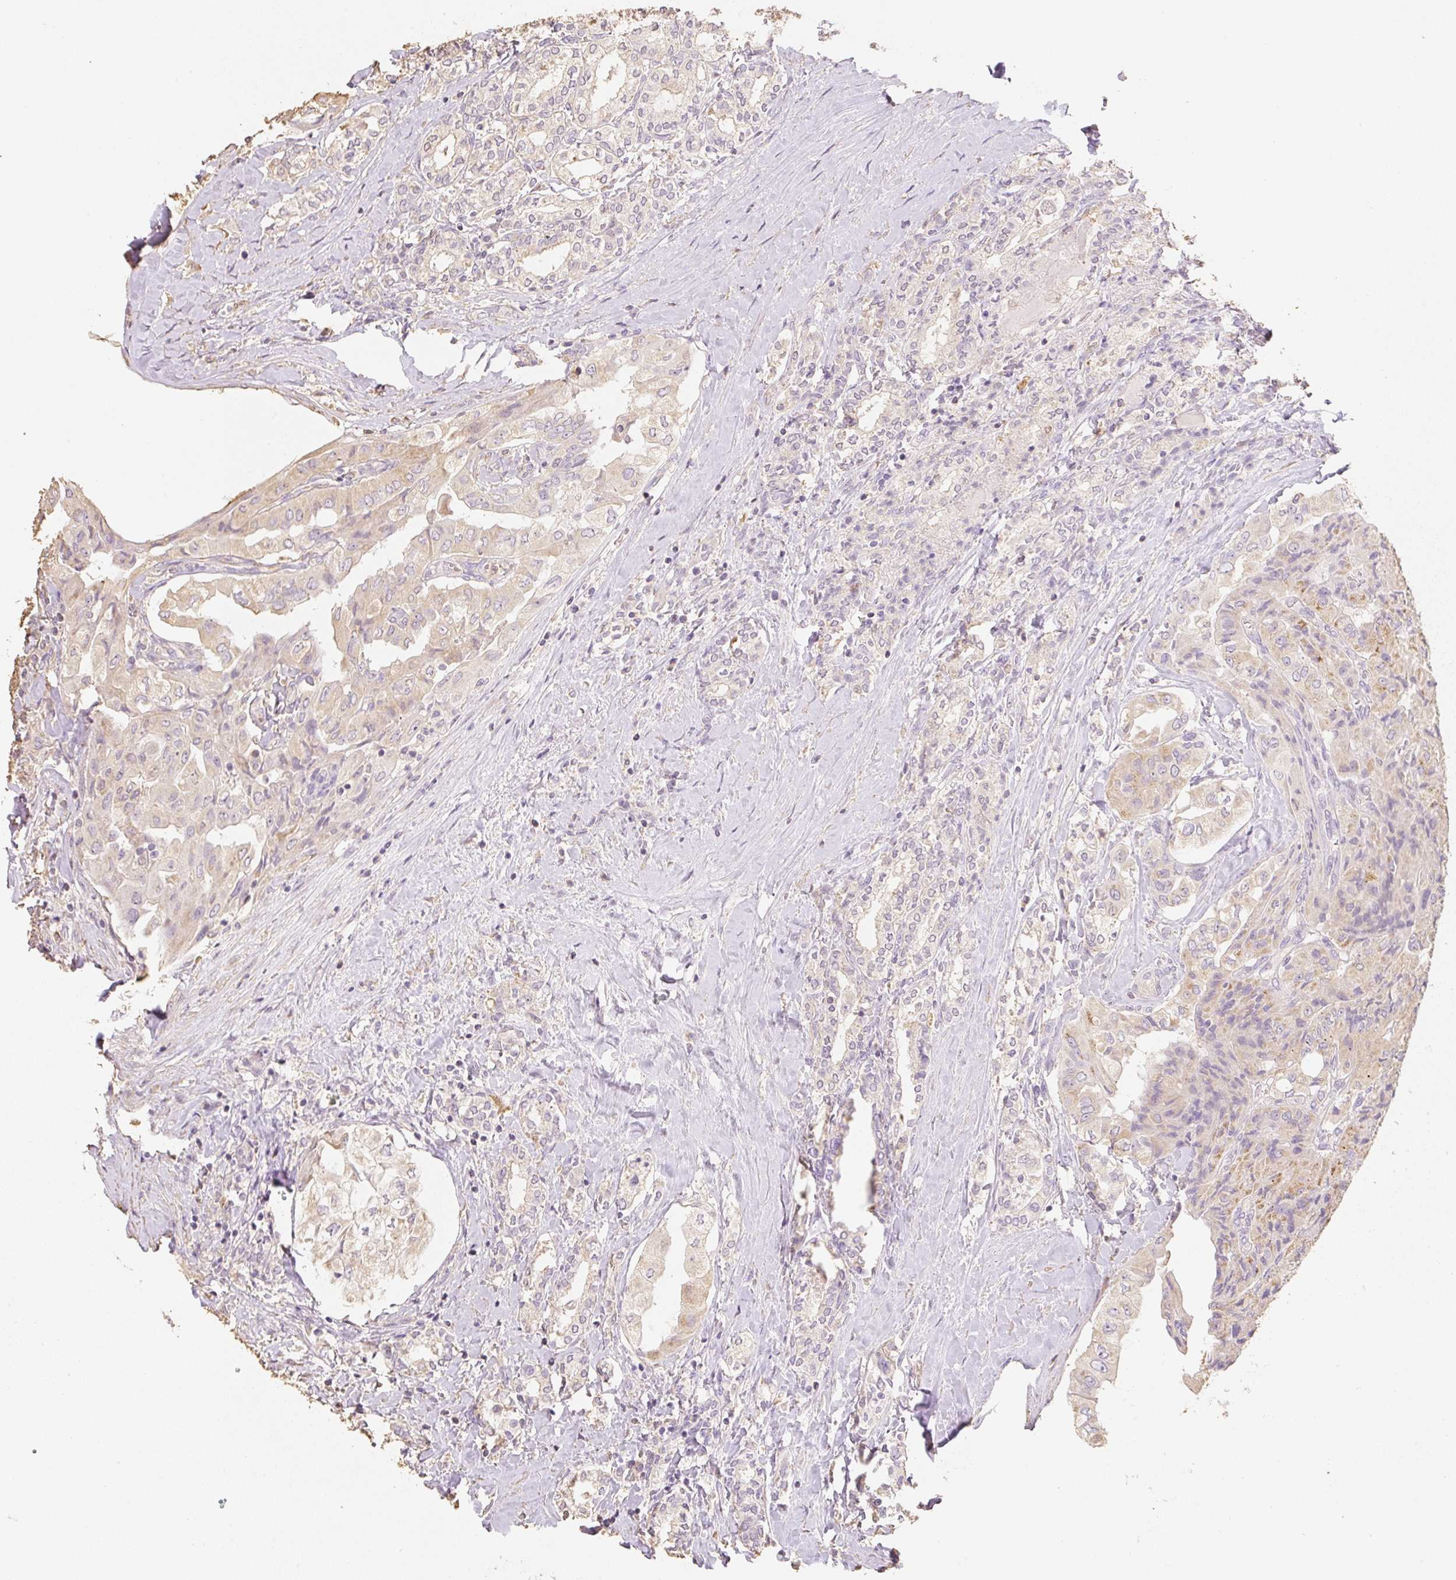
{"staining": {"intensity": "weak", "quantity": ">75%", "location": "cytoplasmic/membranous"}, "tissue": "thyroid cancer", "cell_type": "Tumor cells", "image_type": "cancer", "snomed": [{"axis": "morphology", "description": "Normal tissue, NOS"}, {"axis": "morphology", "description": "Papillary adenocarcinoma, NOS"}, {"axis": "topography", "description": "Thyroid gland"}], "caption": "Immunohistochemical staining of thyroid papillary adenocarcinoma shows low levels of weak cytoplasmic/membranous staining in approximately >75% of tumor cells.", "gene": "MBOAT7", "patient": {"sex": "female", "age": 59}}